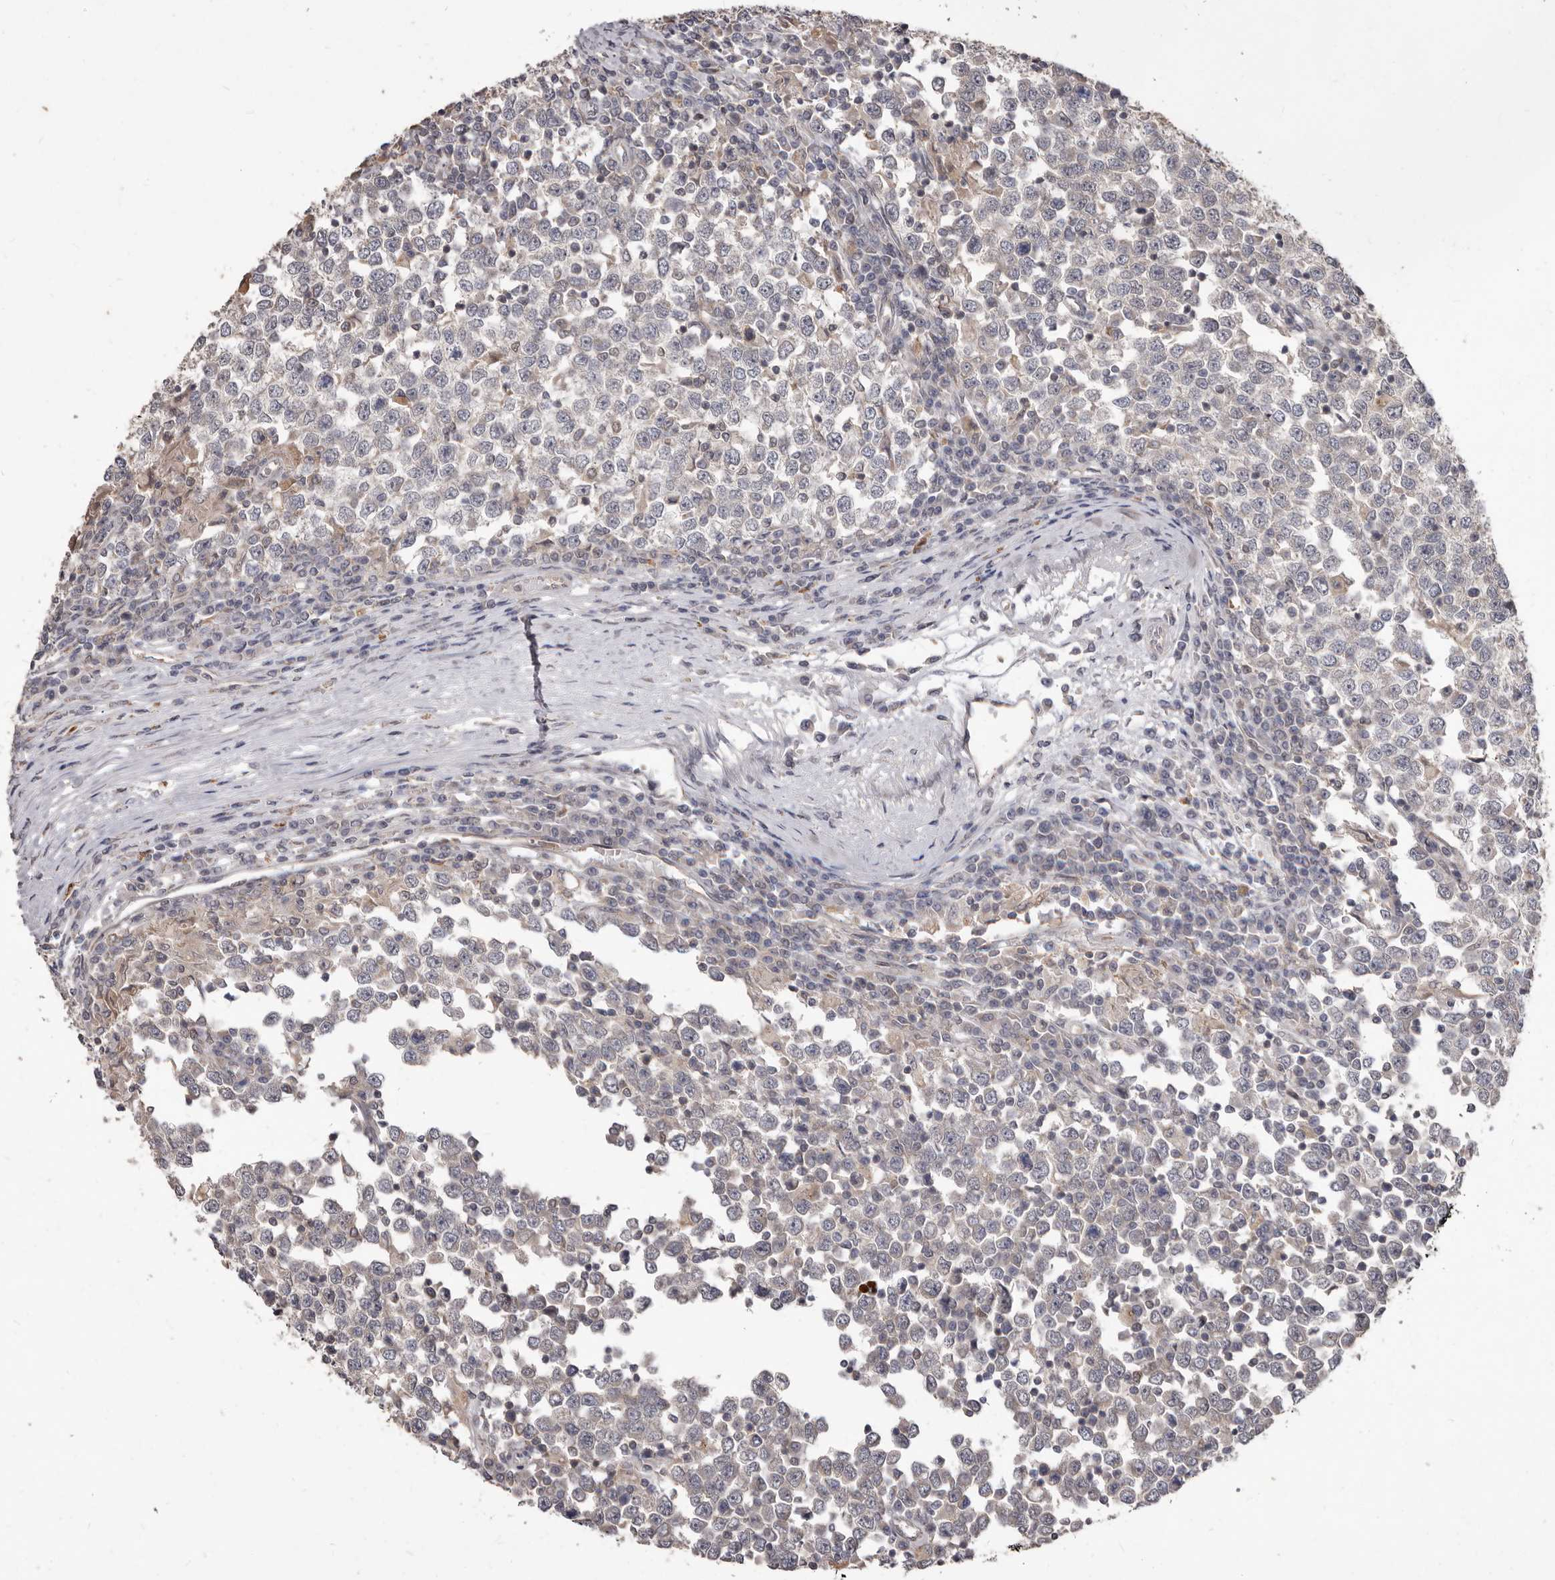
{"staining": {"intensity": "negative", "quantity": "none", "location": "none"}, "tissue": "testis cancer", "cell_type": "Tumor cells", "image_type": "cancer", "snomed": [{"axis": "morphology", "description": "Seminoma, NOS"}, {"axis": "topography", "description": "Testis"}], "caption": "Testis cancer (seminoma) was stained to show a protein in brown. There is no significant expression in tumor cells.", "gene": "ACLY", "patient": {"sex": "male", "age": 65}}